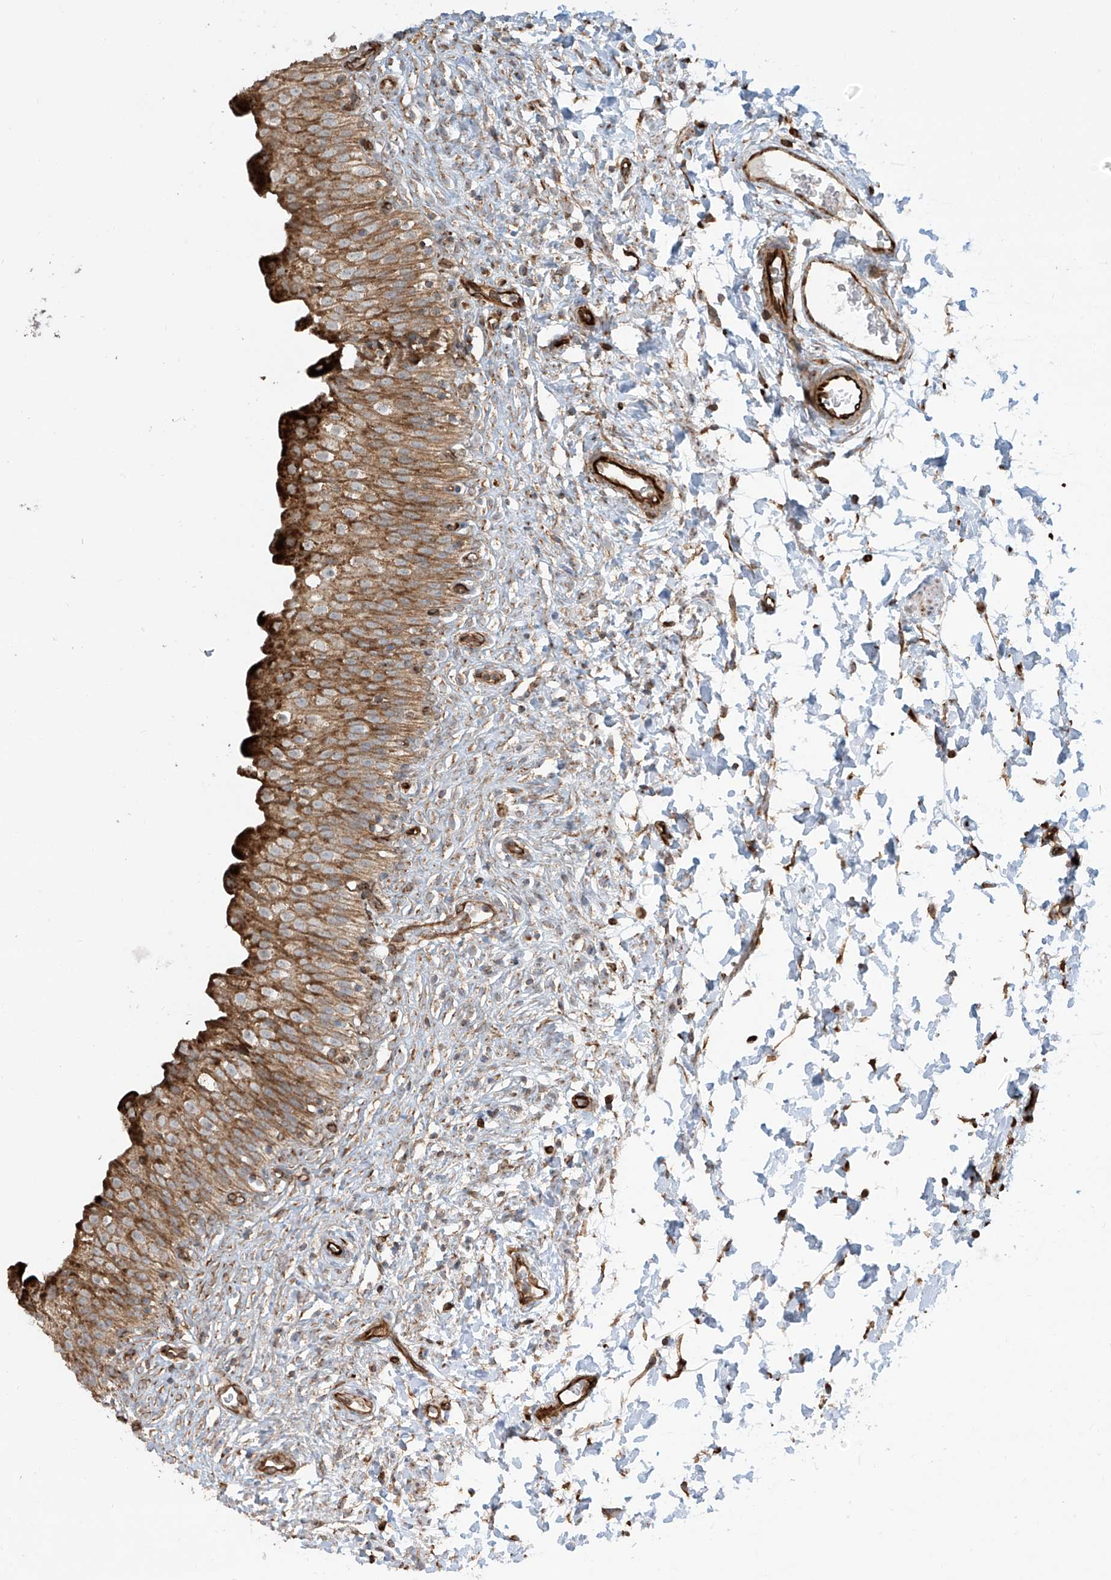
{"staining": {"intensity": "strong", "quantity": ">75%", "location": "cytoplasmic/membranous"}, "tissue": "urinary bladder", "cell_type": "Urothelial cells", "image_type": "normal", "snomed": [{"axis": "morphology", "description": "Normal tissue, NOS"}, {"axis": "topography", "description": "Urinary bladder"}], "caption": "IHC micrograph of normal human urinary bladder stained for a protein (brown), which shows high levels of strong cytoplasmic/membranous staining in approximately >75% of urothelial cells.", "gene": "EIF5B", "patient": {"sex": "male", "age": 55}}